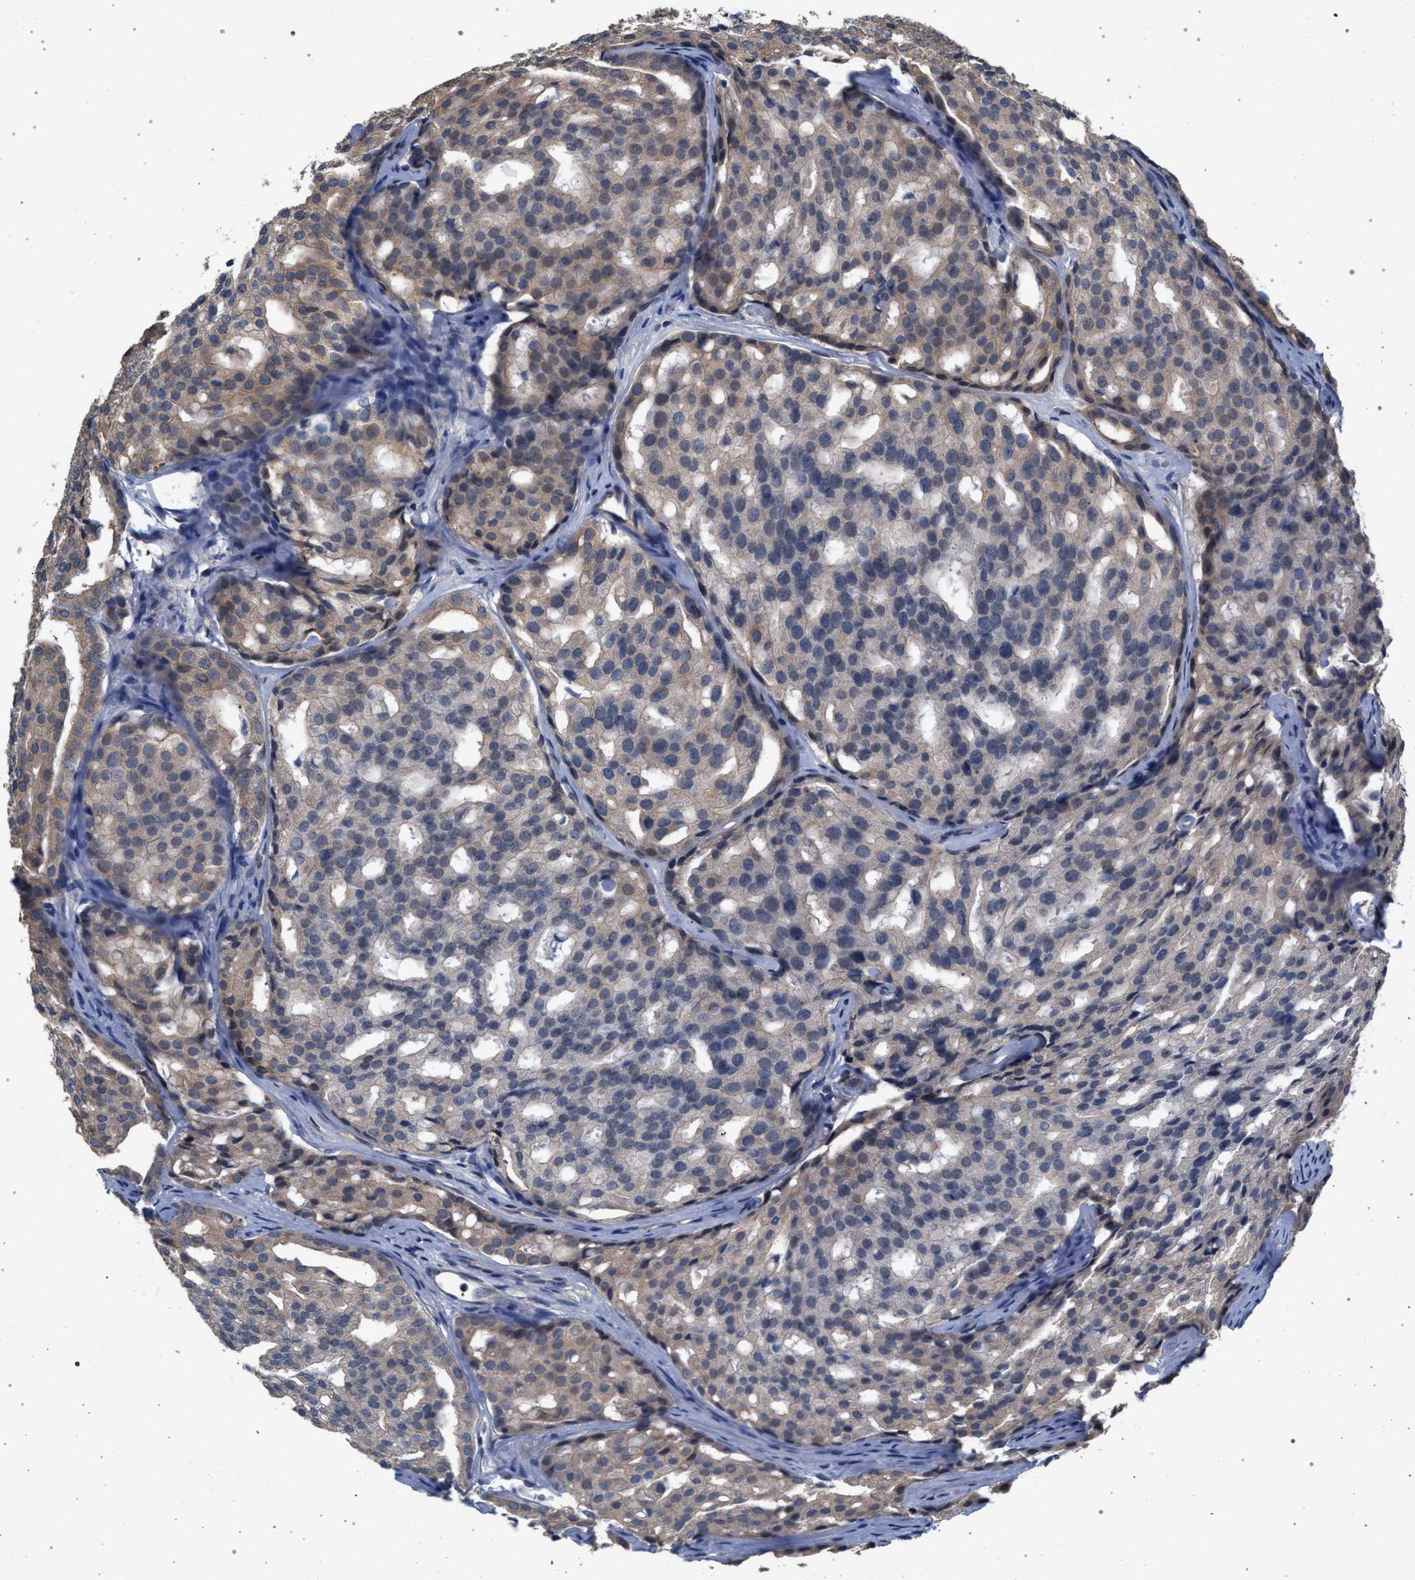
{"staining": {"intensity": "weak", "quantity": "25%-75%", "location": "cytoplasmic/membranous"}, "tissue": "prostate cancer", "cell_type": "Tumor cells", "image_type": "cancer", "snomed": [{"axis": "morphology", "description": "Adenocarcinoma, High grade"}, {"axis": "topography", "description": "Prostate"}], "caption": "Immunohistochemical staining of human high-grade adenocarcinoma (prostate) demonstrates low levels of weak cytoplasmic/membranous staining in about 25%-75% of tumor cells.", "gene": "ARPC5L", "patient": {"sex": "male", "age": 64}}